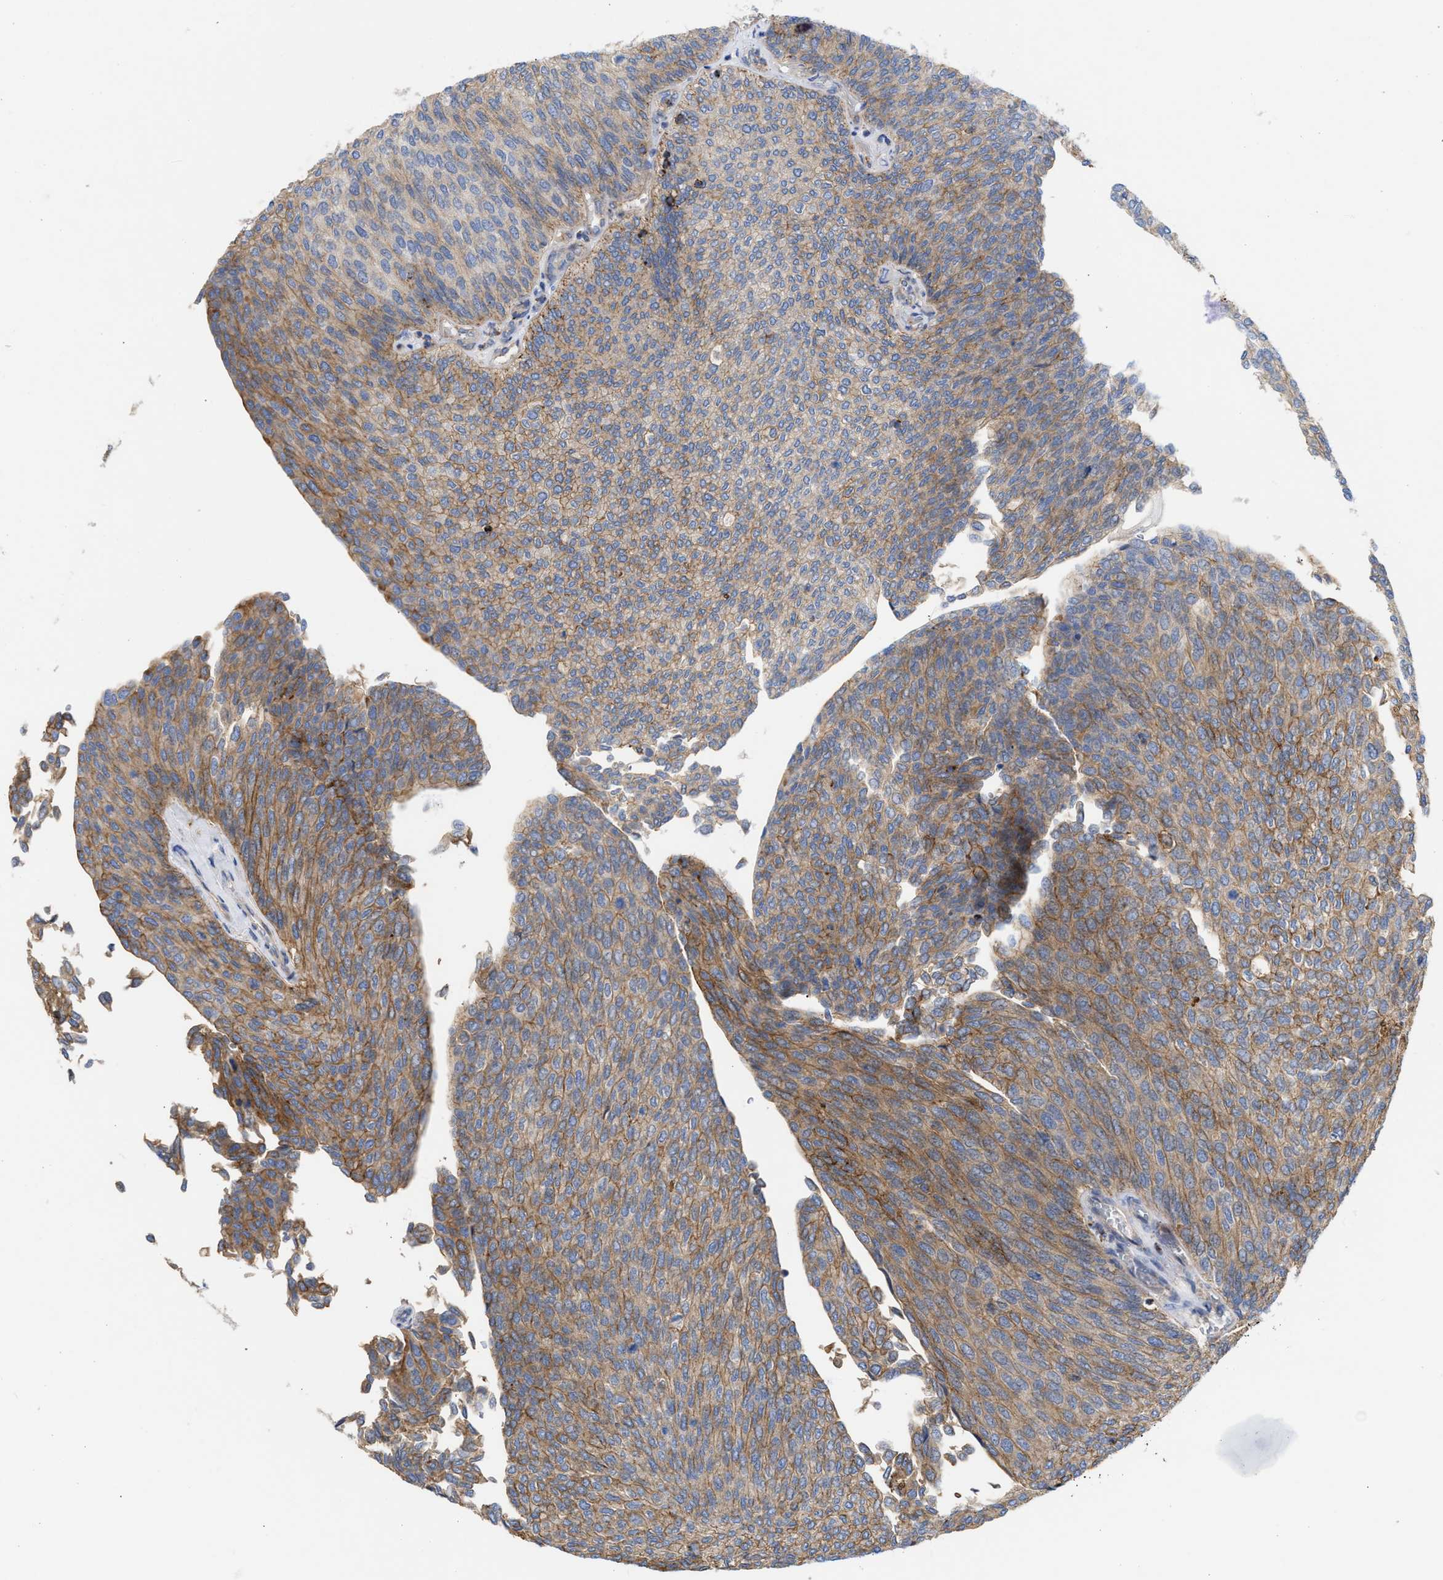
{"staining": {"intensity": "moderate", "quantity": "25%-75%", "location": "cytoplasmic/membranous"}, "tissue": "urothelial cancer", "cell_type": "Tumor cells", "image_type": "cancer", "snomed": [{"axis": "morphology", "description": "Urothelial carcinoma, Low grade"}, {"axis": "topography", "description": "Urinary bladder"}], "caption": "Low-grade urothelial carcinoma tissue shows moderate cytoplasmic/membranous positivity in approximately 25%-75% of tumor cells, visualized by immunohistochemistry. The staining was performed using DAB, with brown indicating positive protein expression. Nuclei are stained blue with hematoxylin.", "gene": "HS3ST5", "patient": {"sex": "female", "age": 79}}